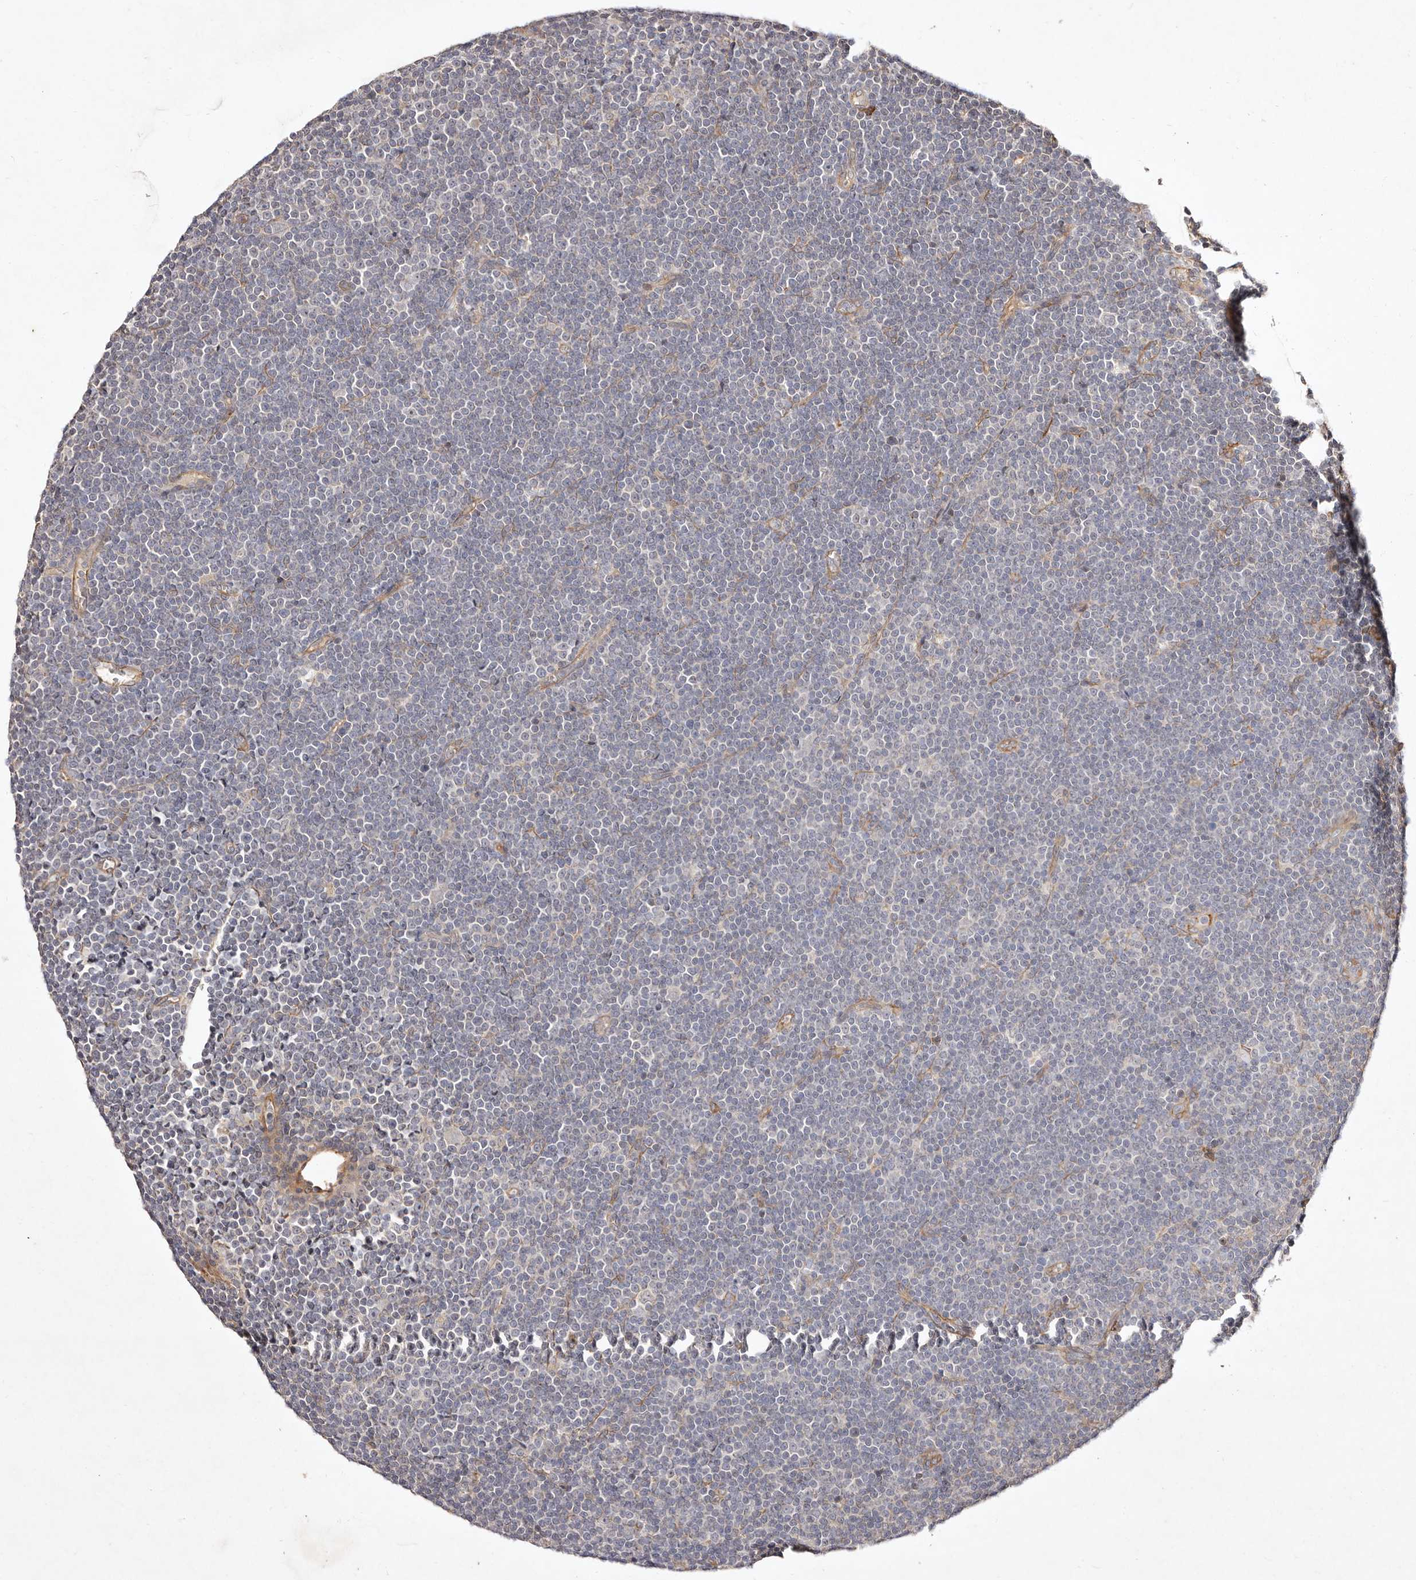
{"staining": {"intensity": "negative", "quantity": "none", "location": "none"}, "tissue": "lymphoma", "cell_type": "Tumor cells", "image_type": "cancer", "snomed": [{"axis": "morphology", "description": "Malignant lymphoma, non-Hodgkin's type, Low grade"}, {"axis": "topography", "description": "Lymph node"}], "caption": "This is an immunohistochemistry (IHC) micrograph of low-grade malignant lymphoma, non-Hodgkin's type. There is no staining in tumor cells.", "gene": "MTMR11", "patient": {"sex": "female", "age": 67}}